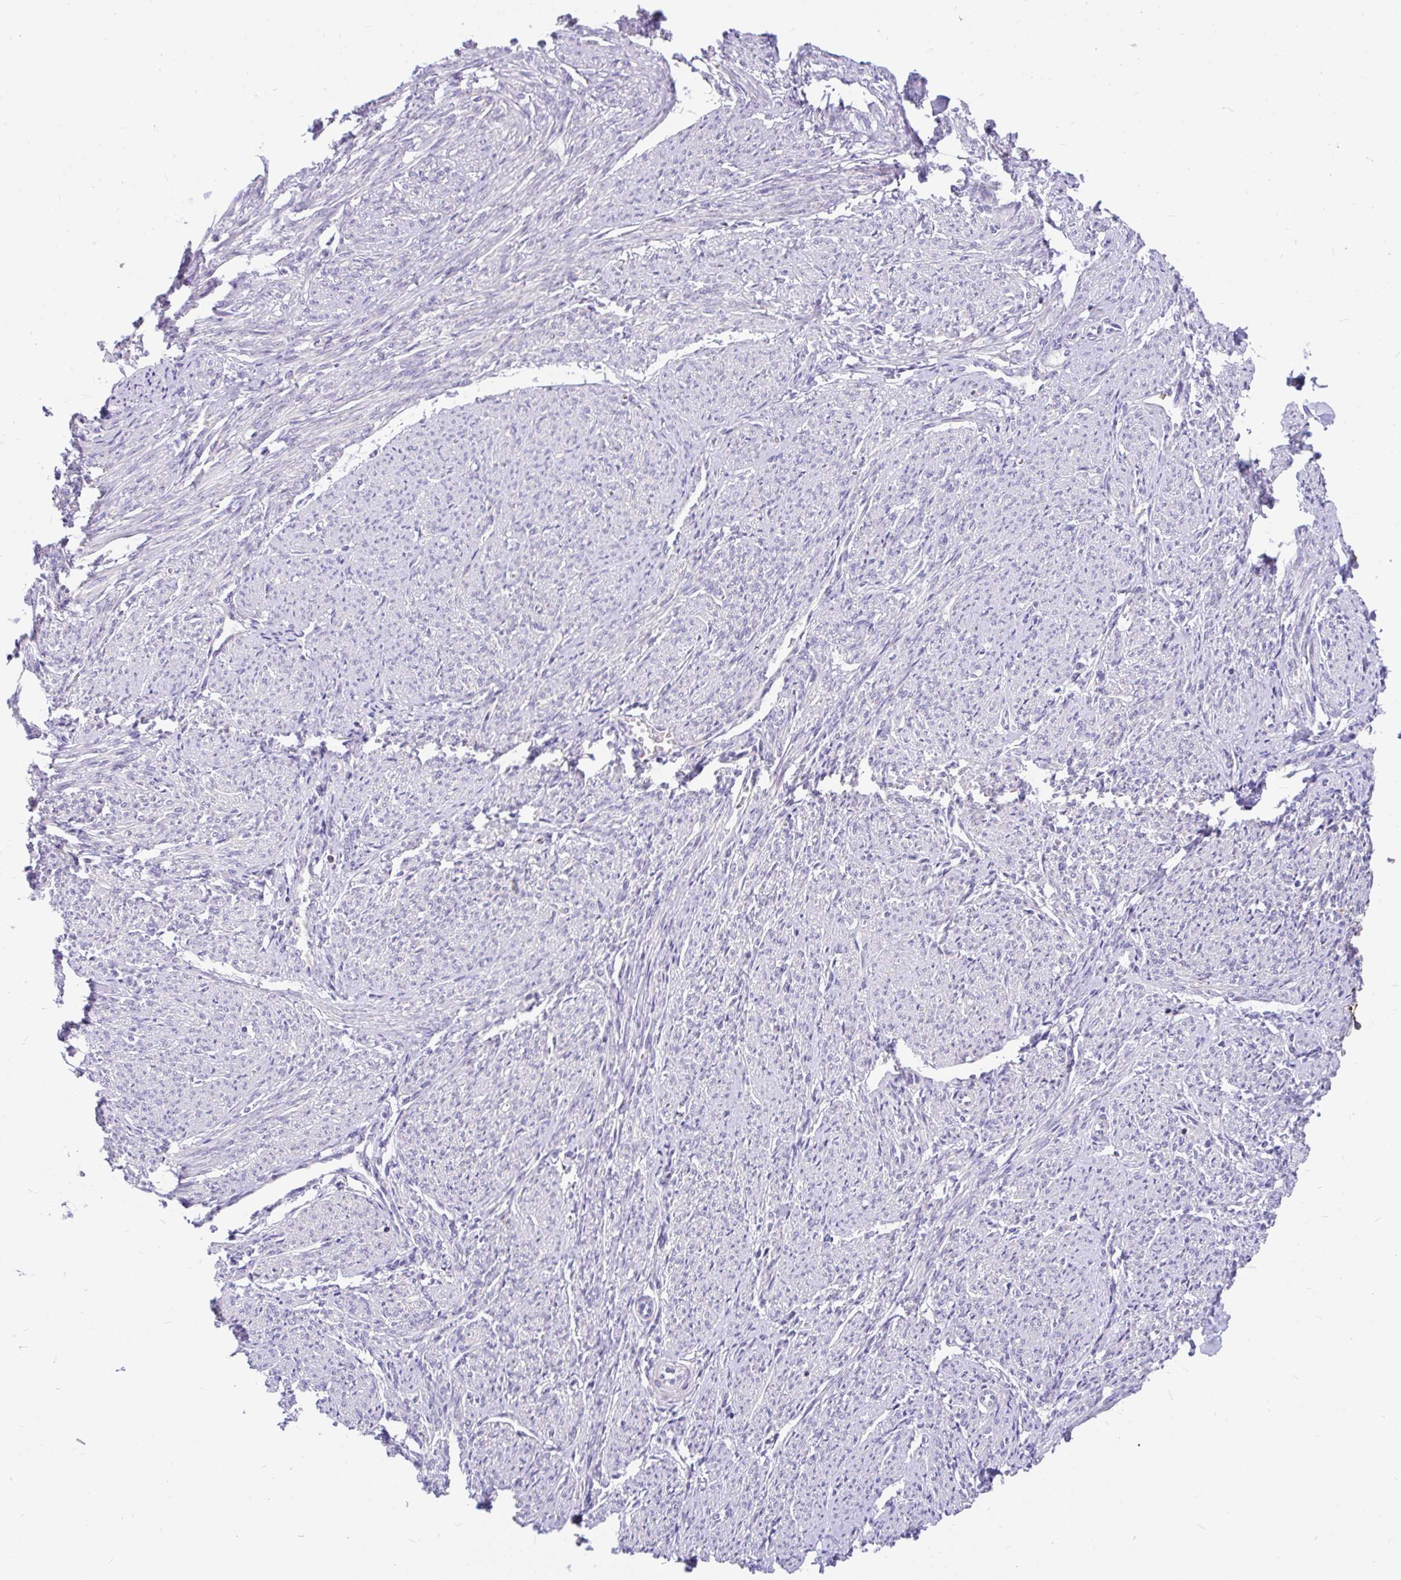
{"staining": {"intensity": "negative", "quantity": "none", "location": "none"}, "tissue": "smooth muscle", "cell_type": "Smooth muscle cells", "image_type": "normal", "snomed": [{"axis": "morphology", "description": "Normal tissue, NOS"}, {"axis": "topography", "description": "Smooth muscle"}], "caption": "DAB (3,3'-diaminobenzidine) immunohistochemical staining of normal smooth muscle exhibits no significant positivity in smooth muscle cells.", "gene": "LRRC26", "patient": {"sex": "female", "age": 65}}